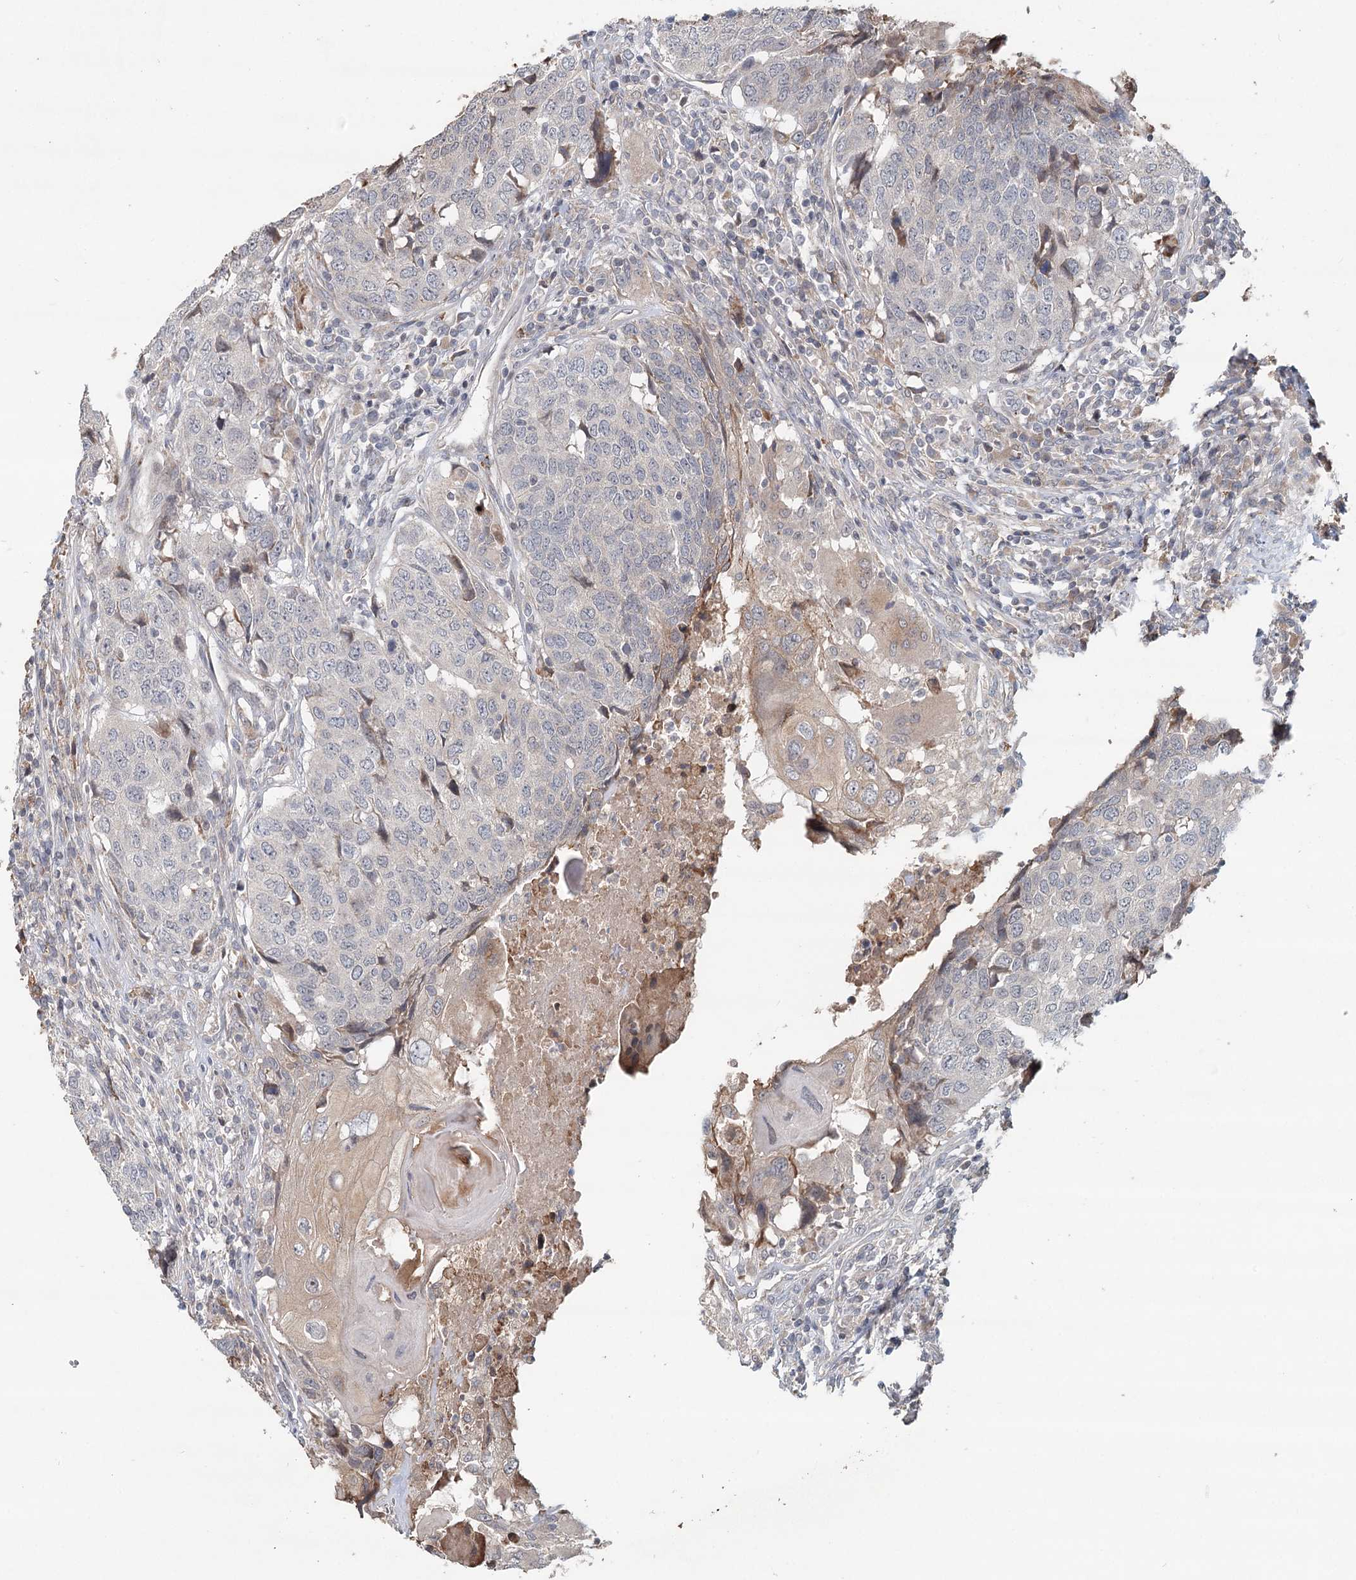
{"staining": {"intensity": "weak", "quantity": "<25%", "location": "cytoplasmic/membranous"}, "tissue": "head and neck cancer", "cell_type": "Tumor cells", "image_type": "cancer", "snomed": [{"axis": "morphology", "description": "Squamous cell carcinoma, NOS"}, {"axis": "topography", "description": "Head-Neck"}], "caption": "Protein analysis of head and neck cancer exhibits no significant staining in tumor cells.", "gene": "RNF111", "patient": {"sex": "male", "age": 66}}